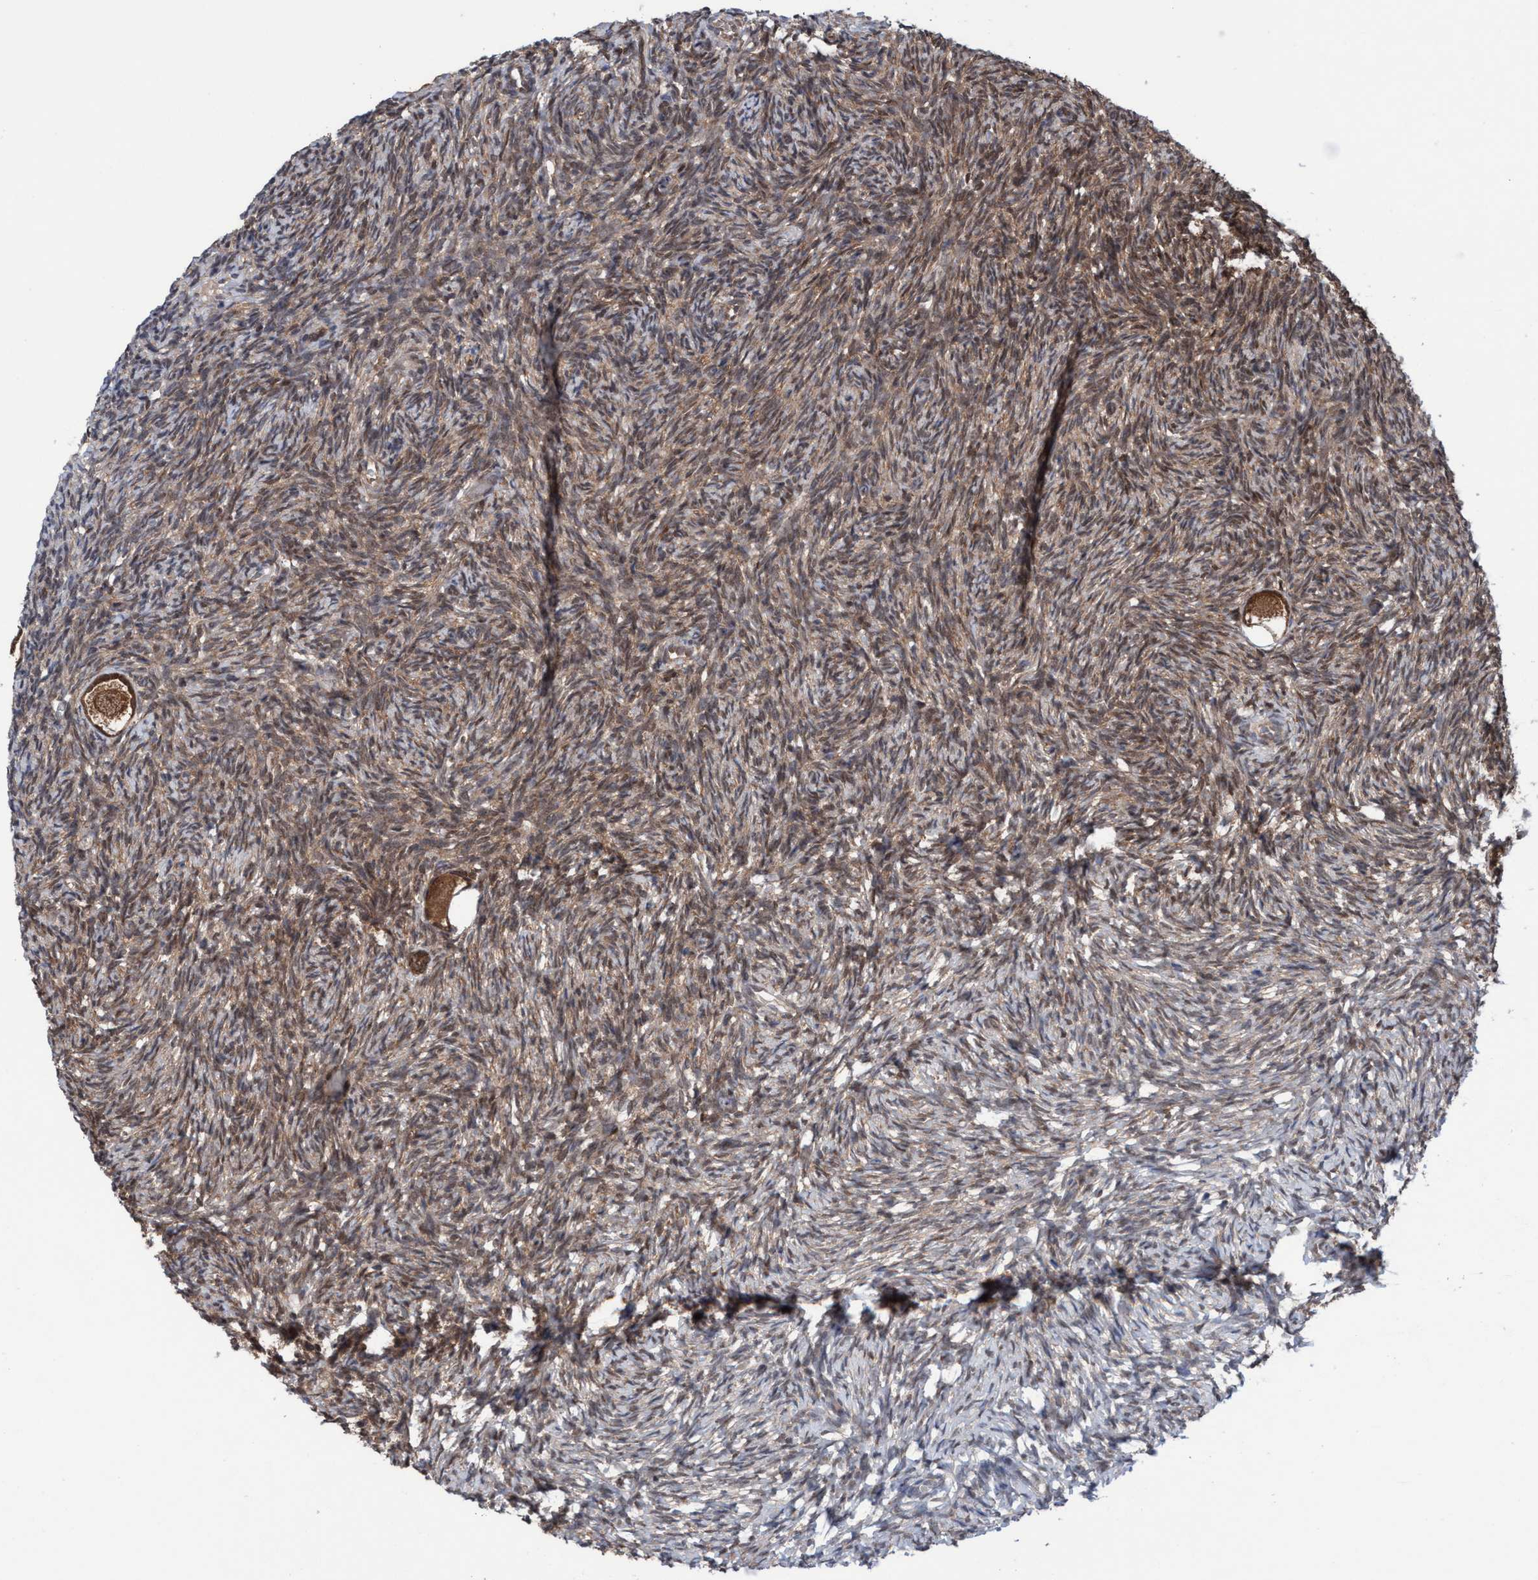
{"staining": {"intensity": "moderate", "quantity": ">75%", "location": "cytoplasmic/membranous,nuclear"}, "tissue": "ovary", "cell_type": "Follicle cells", "image_type": "normal", "snomed": [{"axis": "morphology", "description": "Normal tissue, NOS"}, {"axis": "topography", "description": "Ovary"}], "caption": "IHC image of normal ovary stained for a protein (brown), which shows medium levels of moderate cytoplasmic/membranous,nuclear expression in about >75% of follicle cells.", "gene": "GLOD4", "patient": {"sex": "female", "age": 35}}